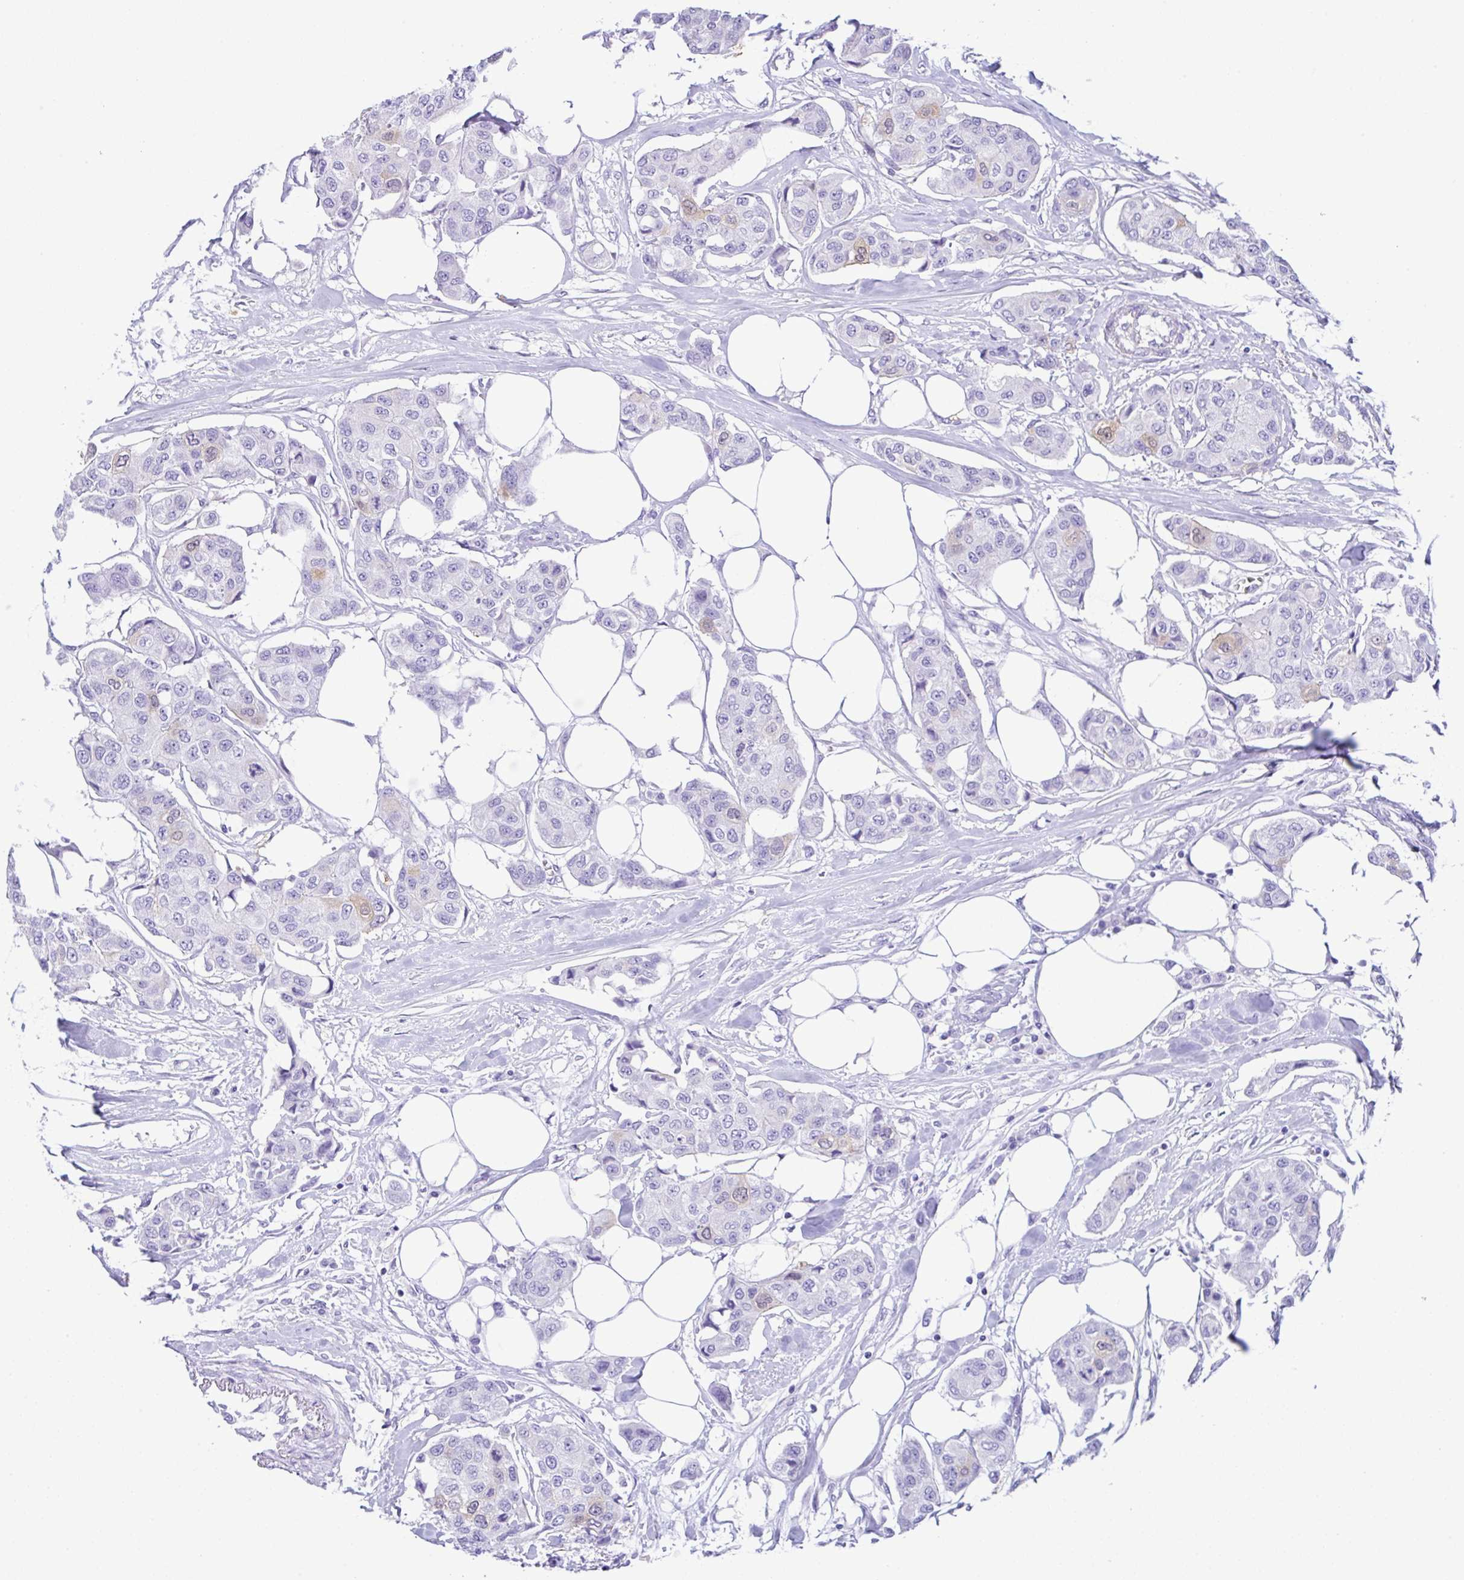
{"staining": {"intensity": "weak", "quantity": "<25%", "location": "cytoplasmic/membranous"}, "tissue": "breast cancer", "cell_type": "Tumor cells", "image_type": "cancer", "snomed": [{"axis": "morphology", "description": "Duct carcinoma"}, {"axis": "topography", "description": "Breast"}, {"axis": "topography", "description": "Lymph node"}], "caption": "High magnification brightfield microscopy of breast infiltrating ductal carcinoma stained with DAB (3,3'-diaminobenzidine) (brown) and counterstained with hematoxylin (blue): tumor cells show no significant expression.", "gene": "RRM2", "patient": {"sex": "female", "age": 80}}